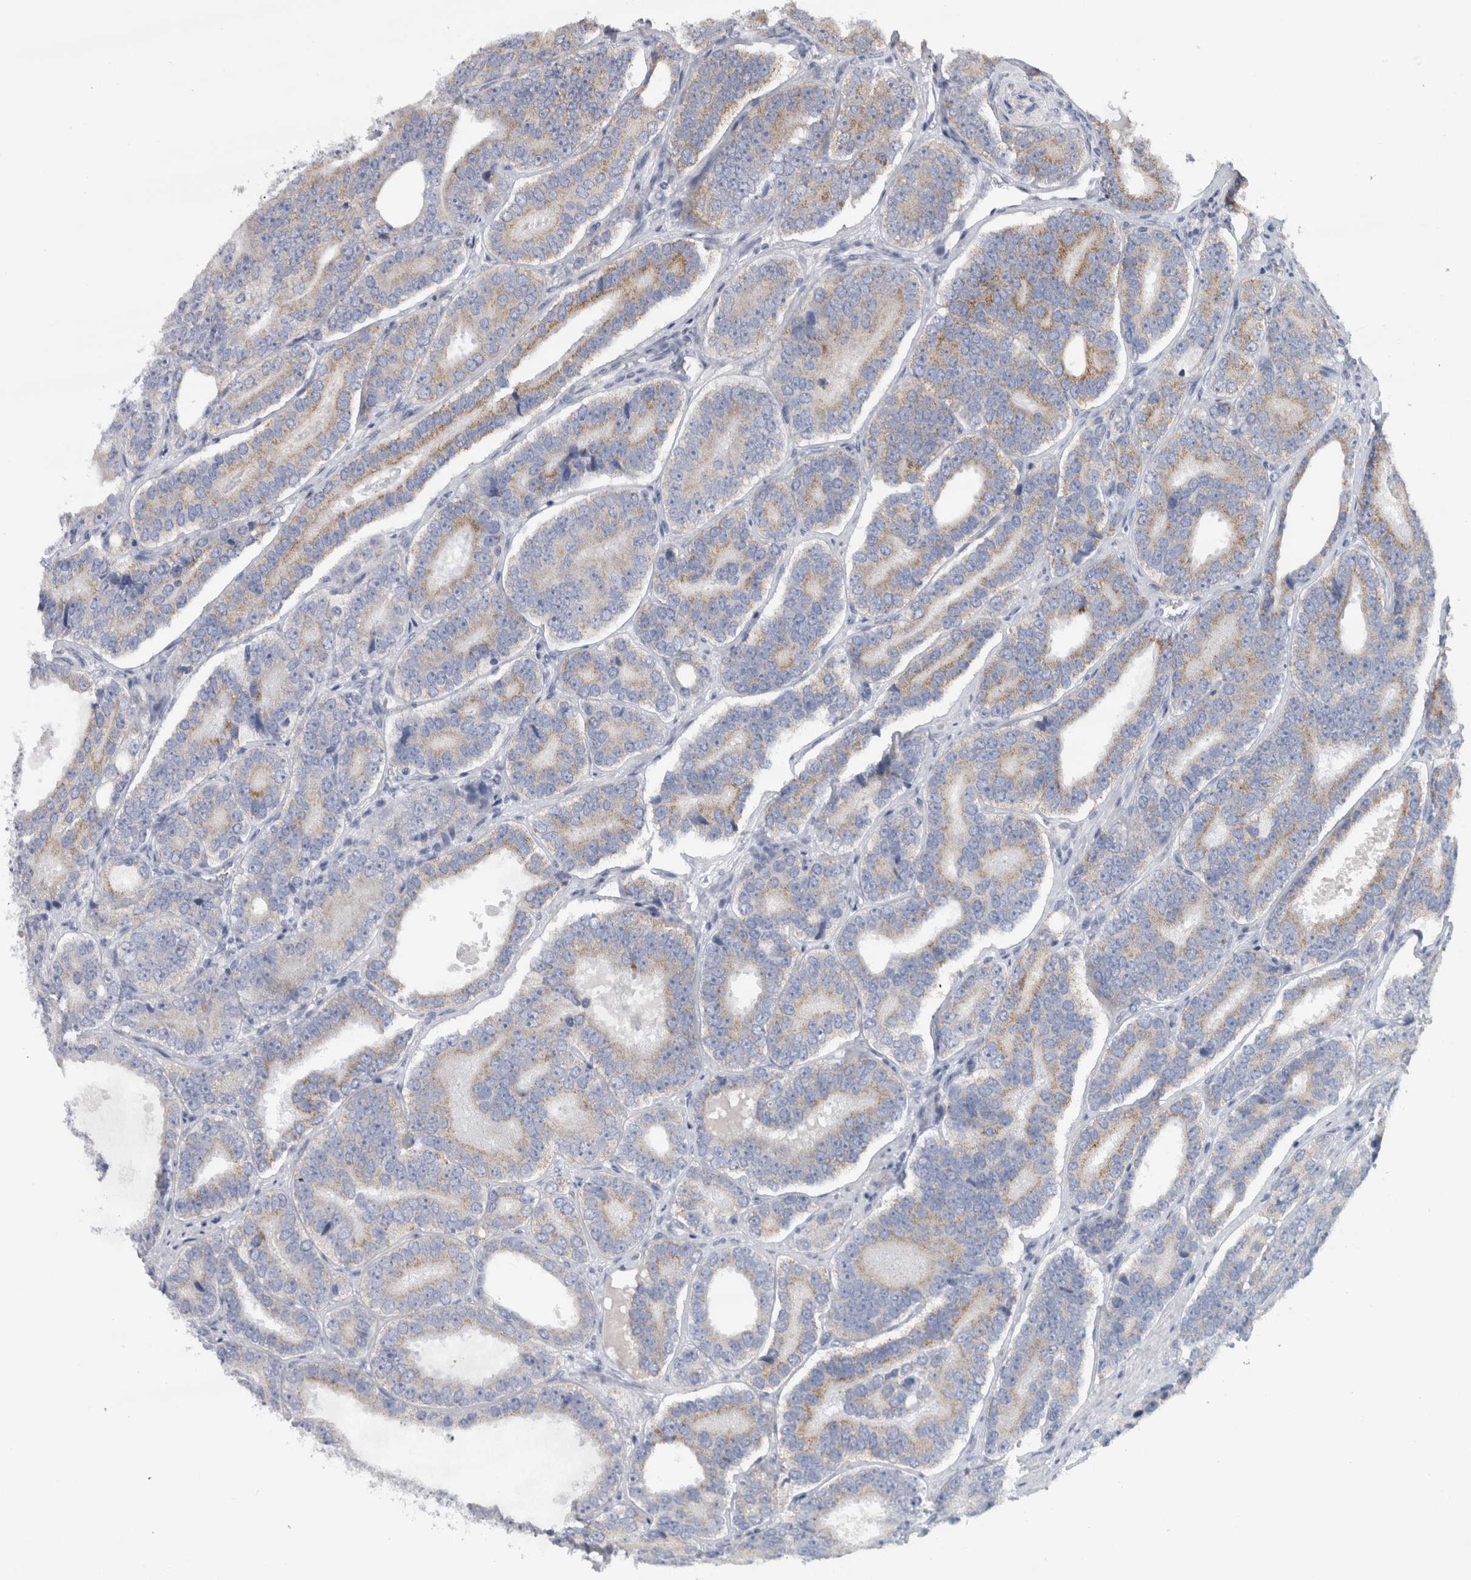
{"staining": {"intensity": "weak", "quantity": "25%-75%", "location": "cytoplasmic/membranous"}, "tissue": "prostate cancer", "cell_type": "Tumor cells", "image_type": "cancer", "snomed": [{"axis": "morphology", "description": "Adenocarcinoma, High grade"}, {"axis": "topography", "description": "Prostate"}], "caption": "There is low levels of weak cytoplasmic/membranous staining in tumor cells of prostate cancer, as demonstrated by immunohistochemical staining (brown color).", "gene": "RAB18", "patient": {"sex": "male", "age": 56}}